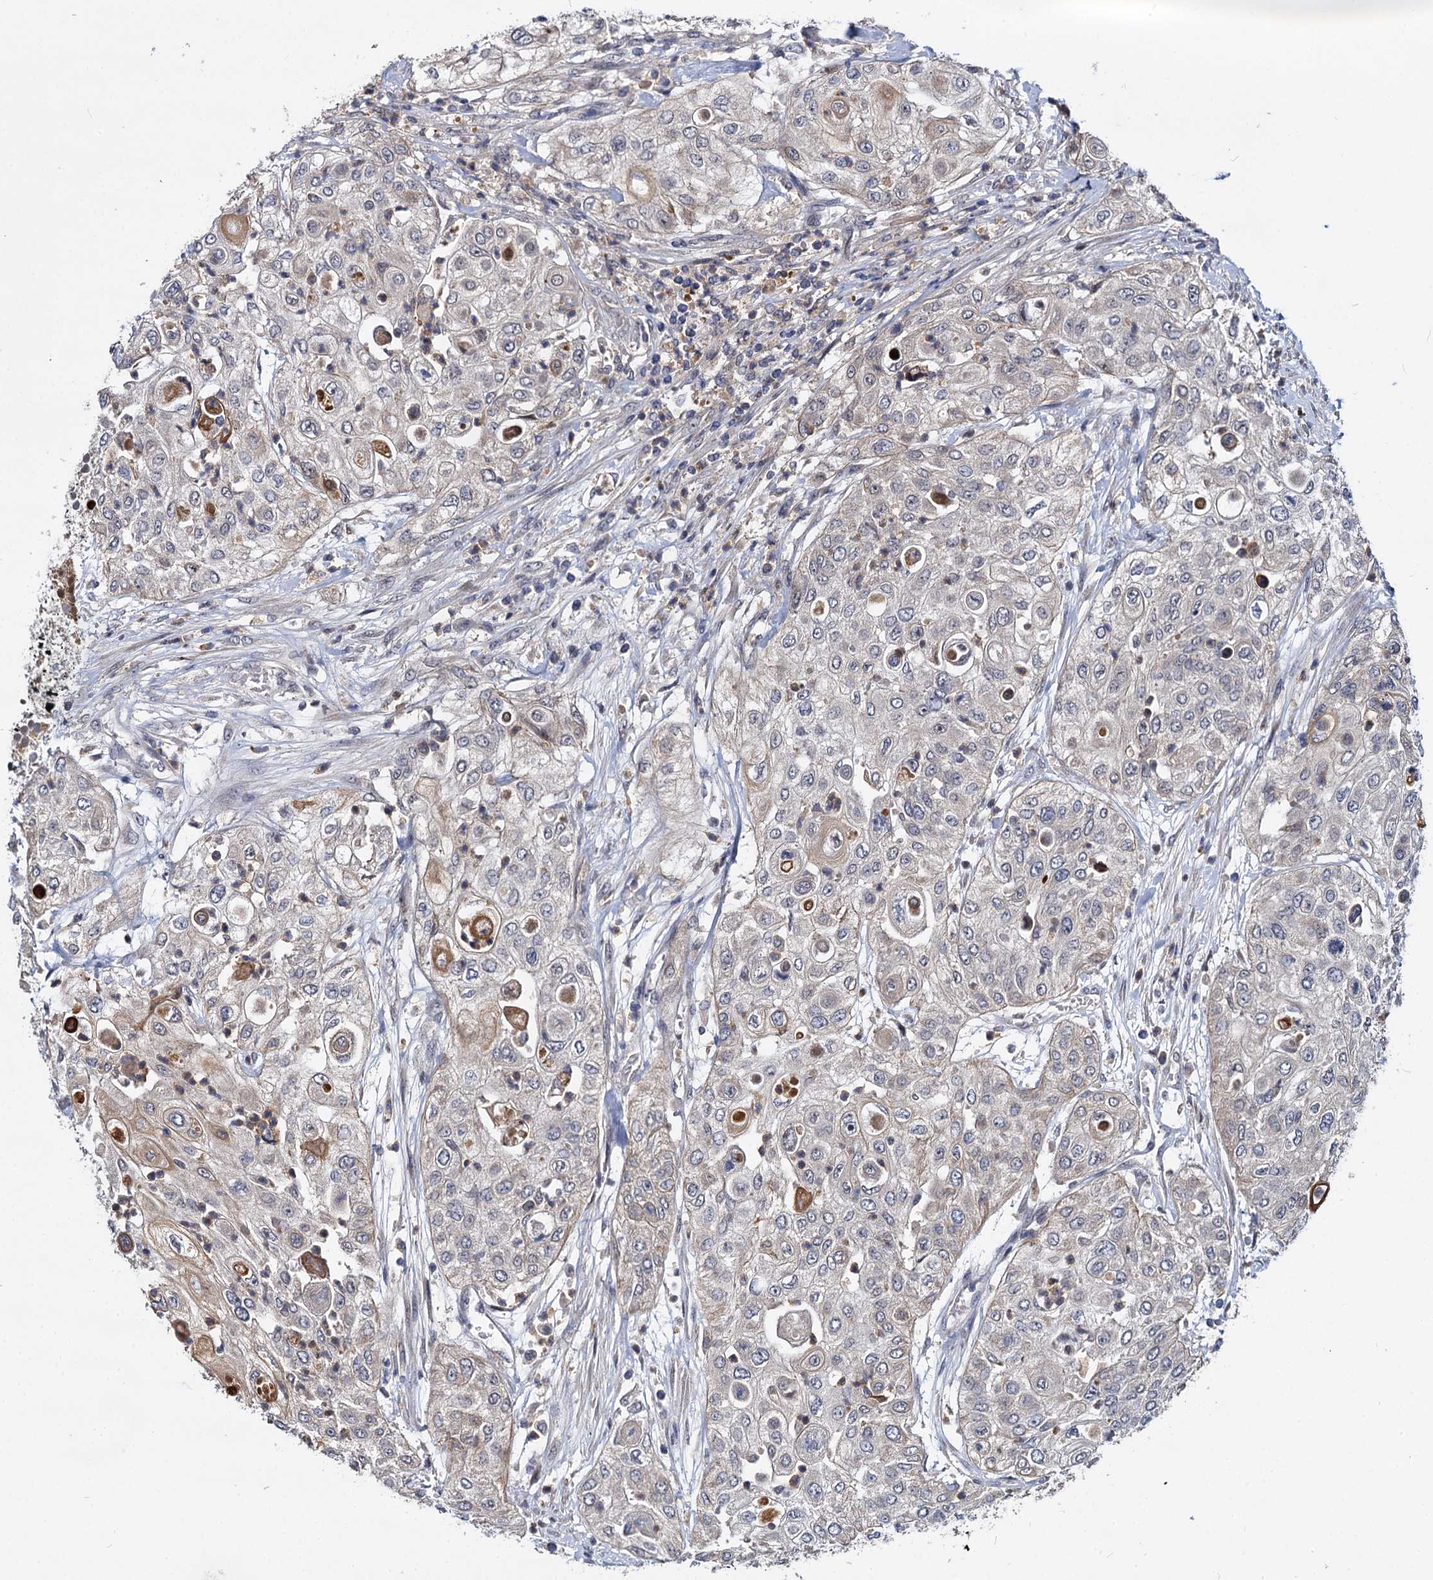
{"staining": {"intensity": "weak", "quantity": "<25%", "location": "cytoplasmic/membranous"}, "tissue": "urothelial cancer", "cell_type": "Tumor cells", "image_type": "cancer", "snomed": [{"axis": "morphology", "description": "Urothelial carcinoma, High grade"}, {"axis": "topography", "description": "Urinary bladder"}], "caption": "A micrograph of human high-grade urothelial carcinoma is negative for staining in tumor cells.", "gene": "MAML2", "patient": {"sex": "female", "age": 79}}